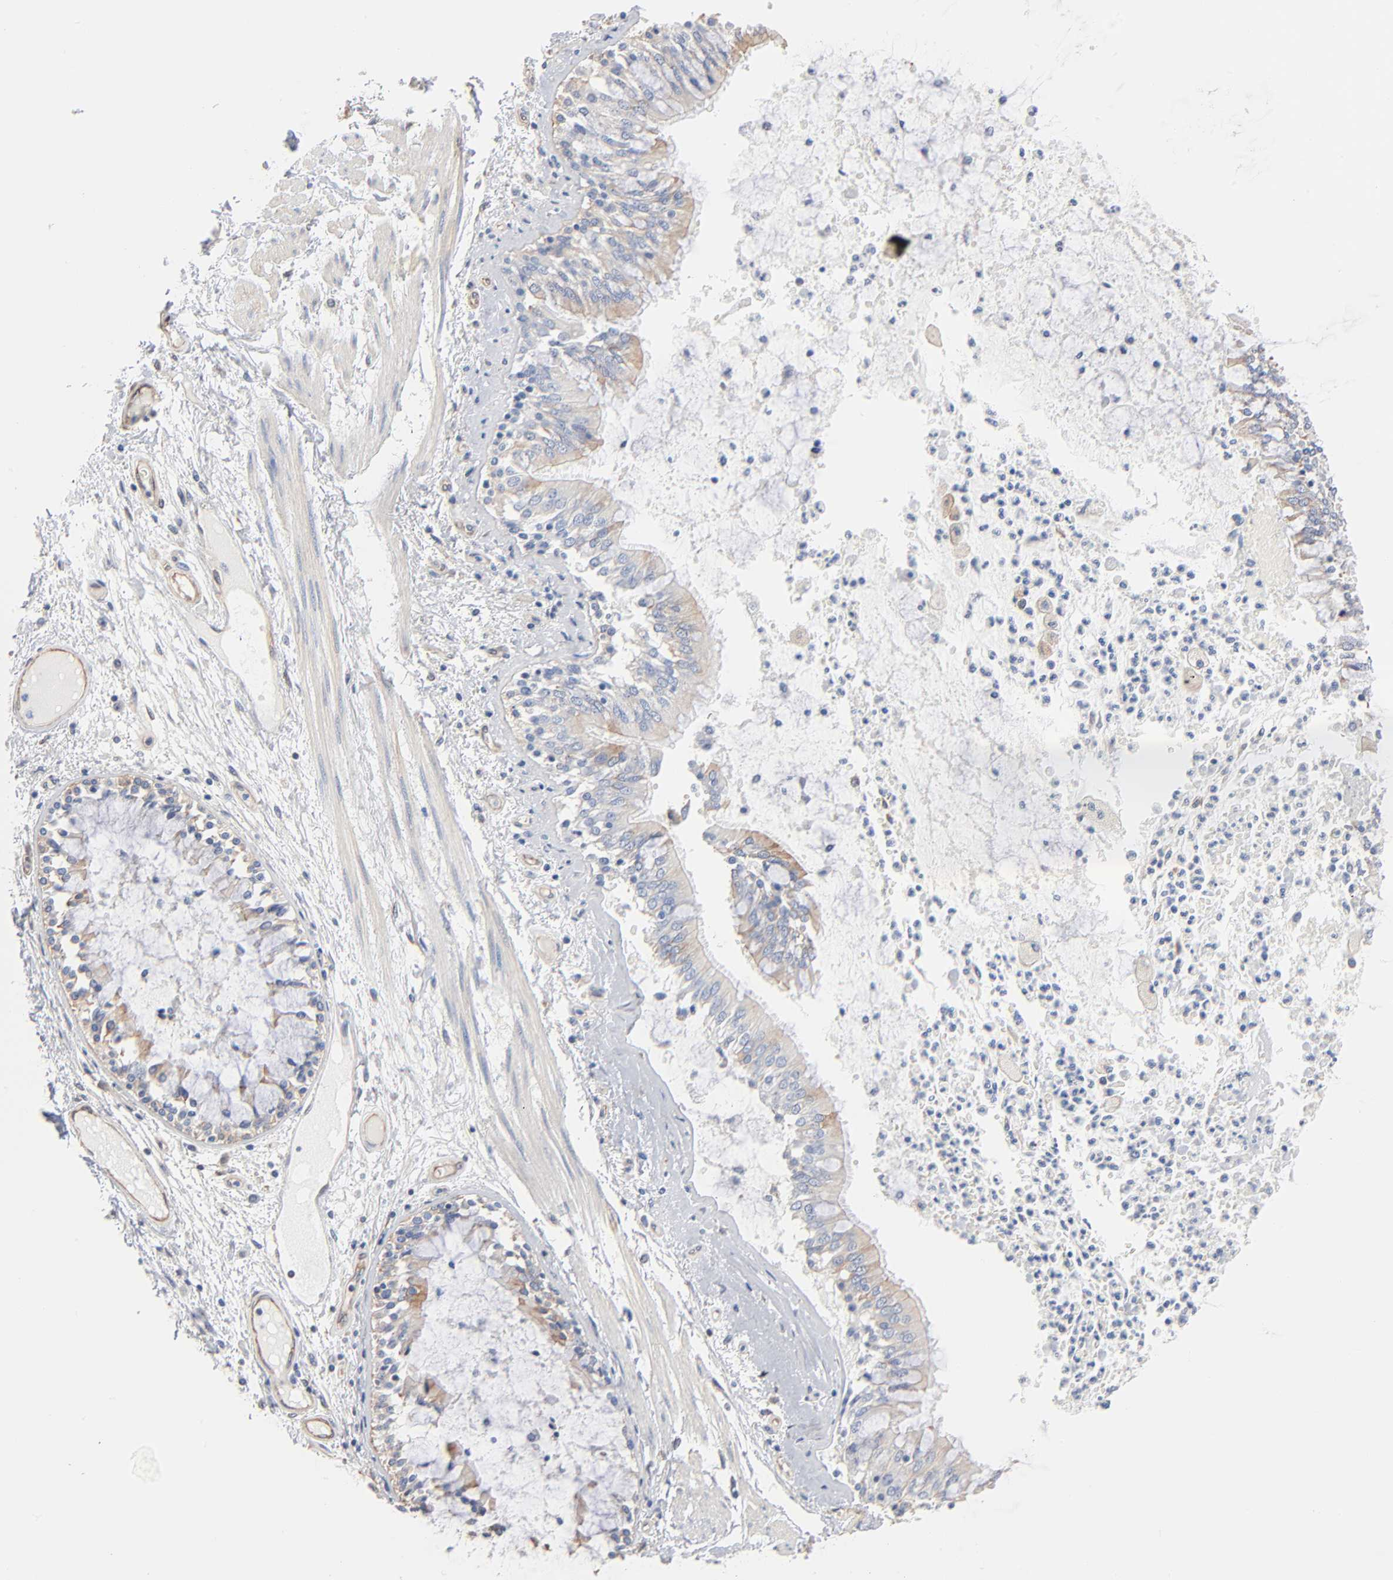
{"staining": {"intensity": "weak", "quantity": ">75%", "location": "cytoplasmic/membranous"}, "tissue": "bronchus", "cell_type": "Respiratory epithelial cells", "image_type": "normal", "snomed": [{"axis": "morphology", "description": "Normal tissue, NOS"}, {"axis": "topography", "description": "Cartilage tissue"}, {"axis": "topography", "description": "Bronchus"}, {"axis": "topography", "description": "Lung"}], "caption": "Protein staining of normal bronchus demonstrates weak cytoplasmic/membranous positivity in about >75% of respiratory epithelial cells.", "gene": "ABCD4", "patient": {"sex": "female", "age": 49}}